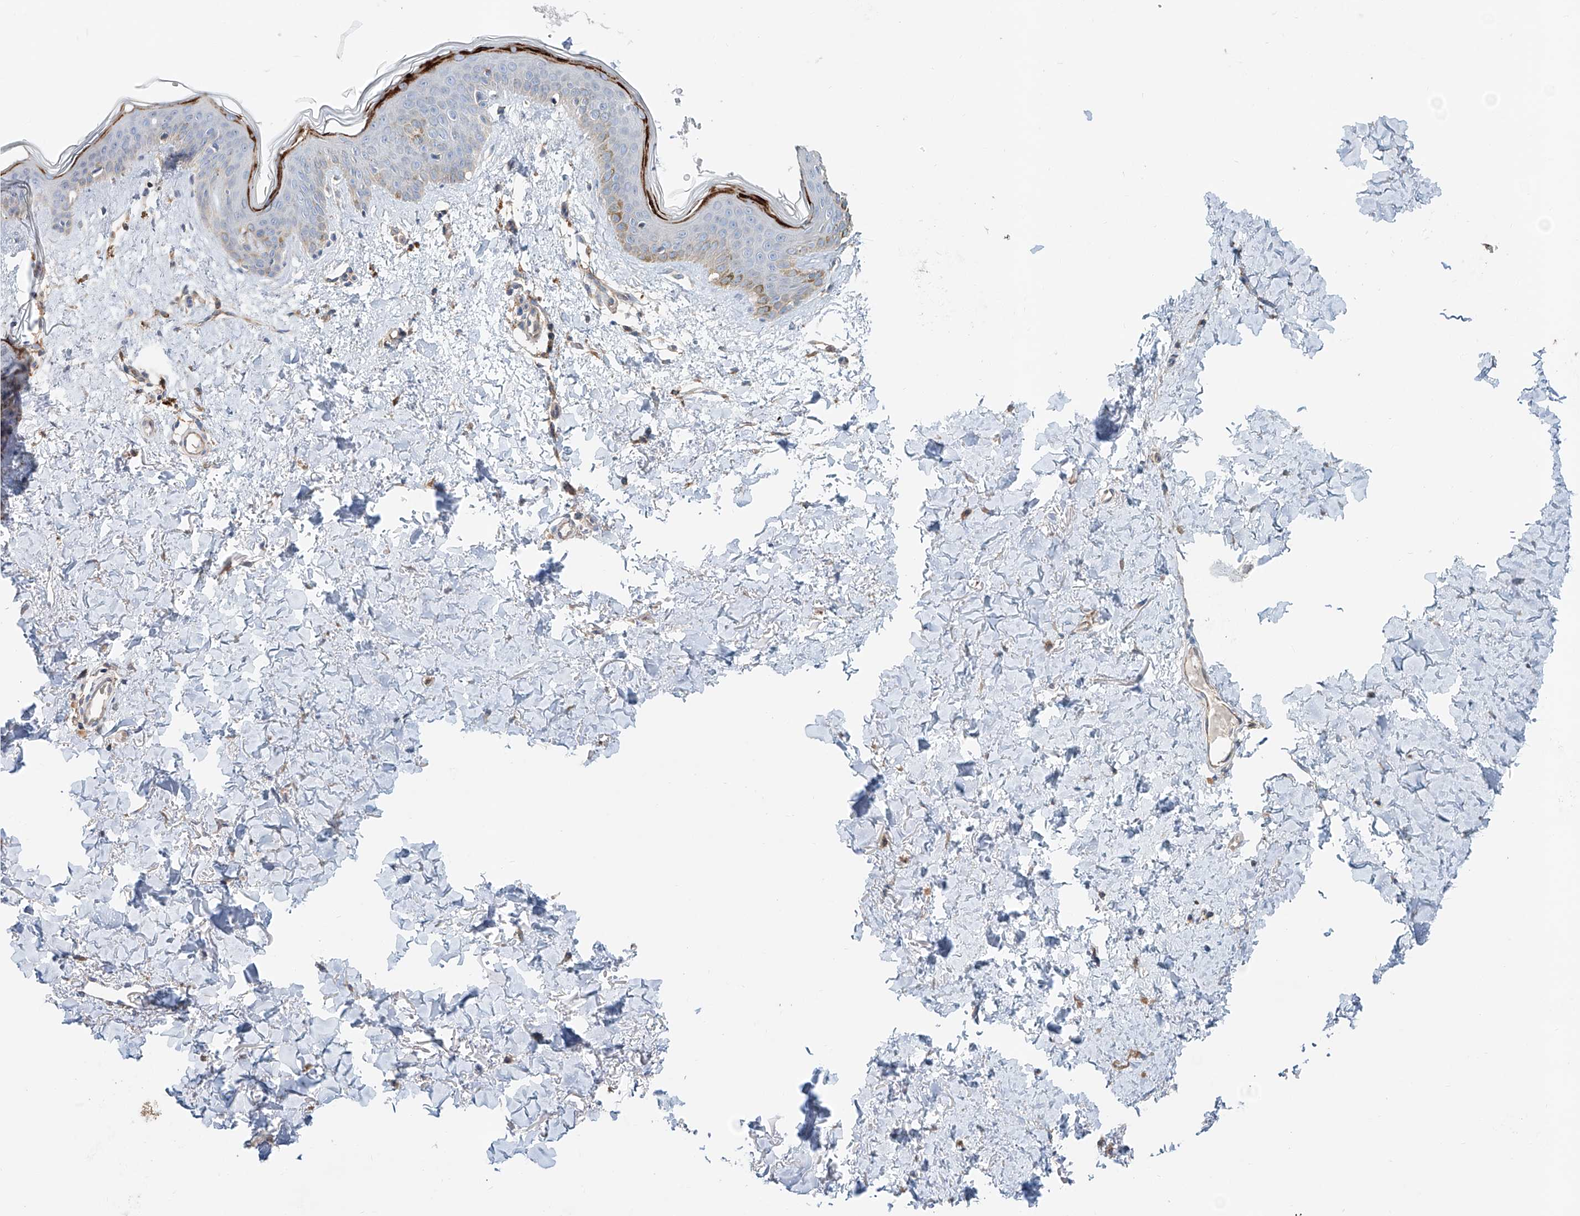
{"staining": {"intensity": "negative", "quantity": "none", "location": "none"}, "tissue": "skin", "cell_type": "Fibroblasts", "image_type": "normal", "snomed": [{"axis": "morphology", "description": "Normal tissue, NOS"}, {"axis": "topography", "description": "Skin"}], "caption": "Fibroblasts show no significant protein positivity in normal skin. (DAB immunohistochemistry, high magnification).", "gene": "TRIM47", "patient": {"sex": "female", "age": 46}}